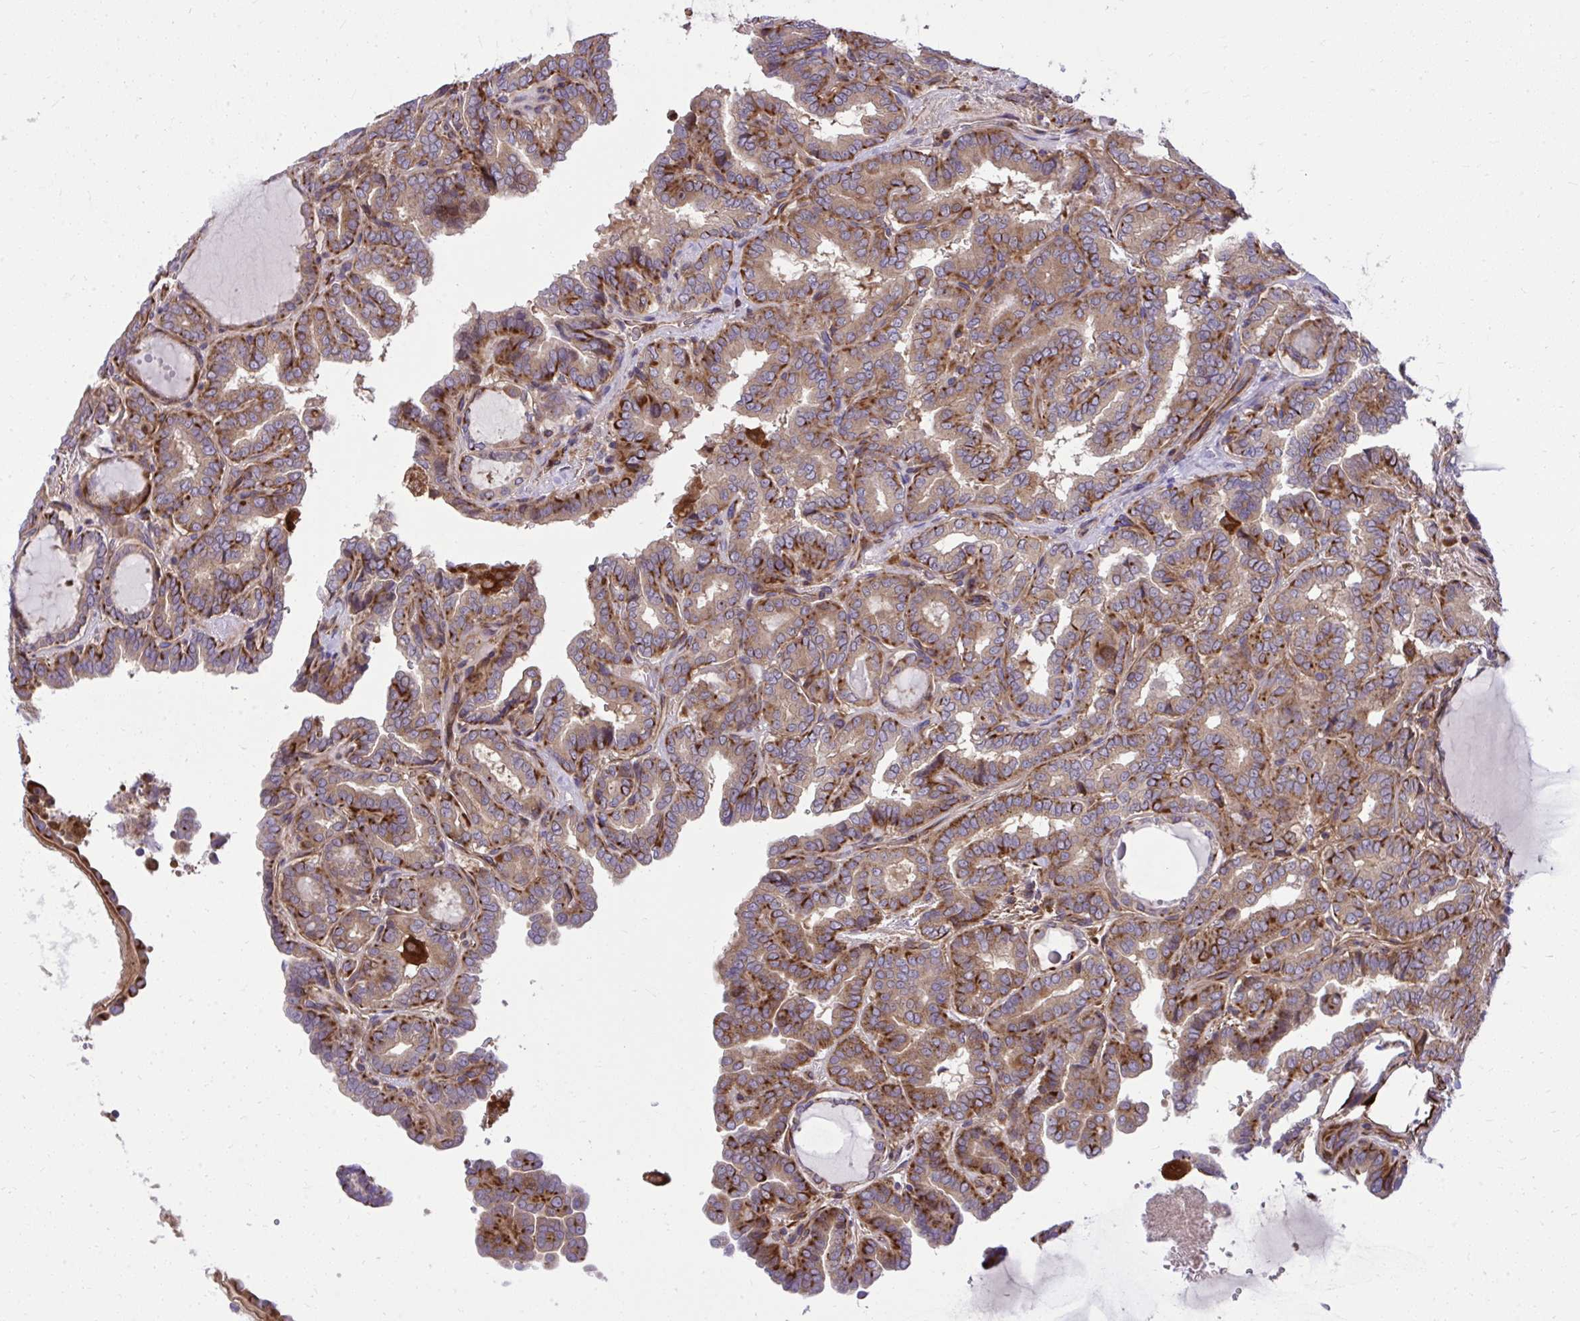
{"staining": {"intensity": "weak", "quantity": ">75%", "location": "cytoplasmic/membranous"}, "tissue": "thyroid cancer", "cell_type": "Tumor cells", "image_type": "cancer", "snomed": [{"axis": "morphology", "description": "Papillary adenocarcinoma, NOS"}, {"axis": "topography", "description": "Thyroid gland"}], "caption": "Tumor cells show low levels of weak cytoplasmic/membranous expression in approximately >75% of cells in human papillary adenocarcinoma (thyroid).", "gene": "PAIP2", "patient": {"sex": "female", "age": 46}}